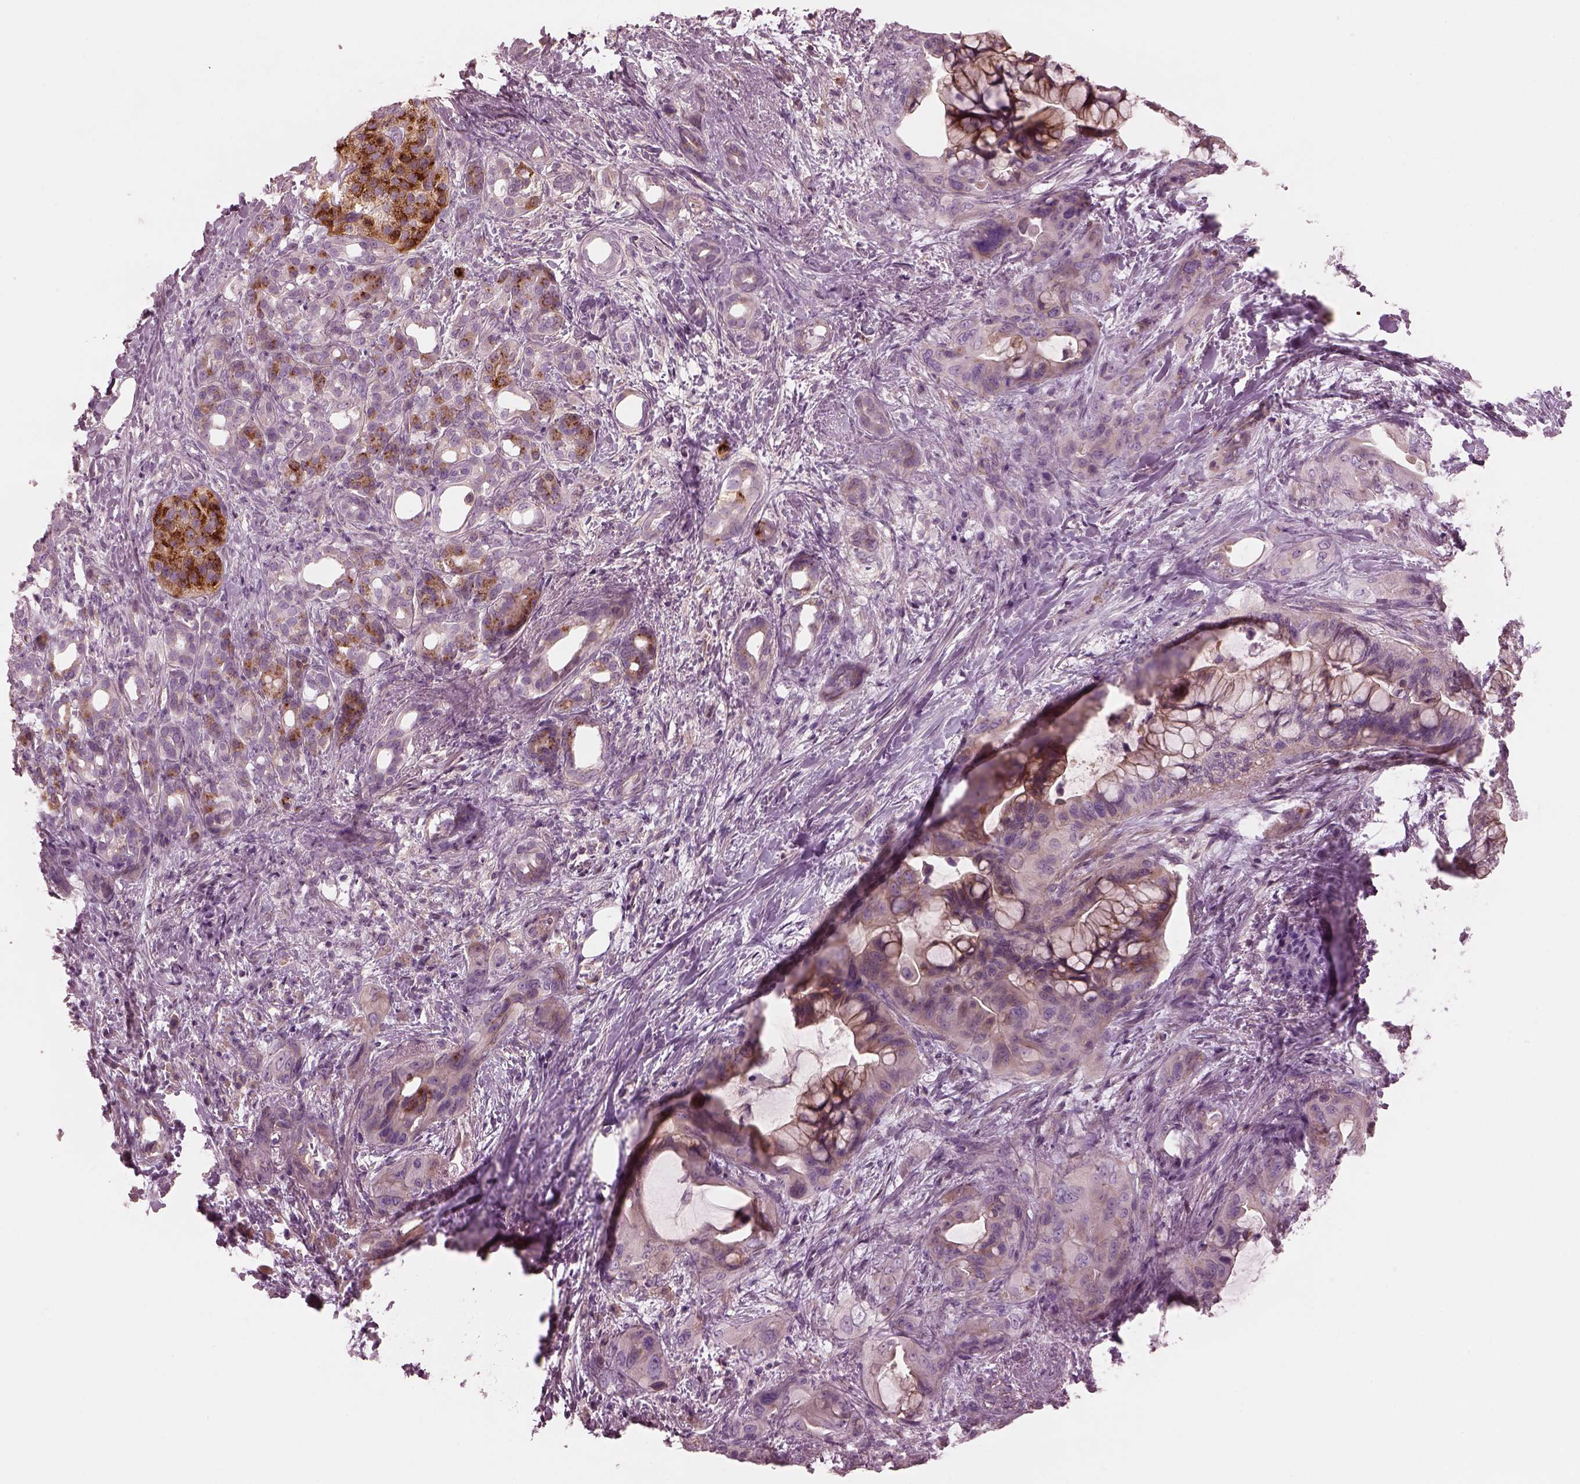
{"staining": {"intensity": "moderate", "quantity": "<25%", "location": "cytoplasmic/membranous"}, "tissue": "pancreatic cancer", "cell_type": "Tumor cells", "image_type": "cancer", "snomed": [{"axis": "morphology", "description": "Adenocarcinoma, NOS"}, {"axis": "topography", "description": "Pancreas"}], "caption": "A brown stain shows moderate cytoplasmic/membranous expression of a protein in pancreatic cancer tumor cells.", "gene": "ELAPOR1", "patient": {"sex": "male", "age": 71}}